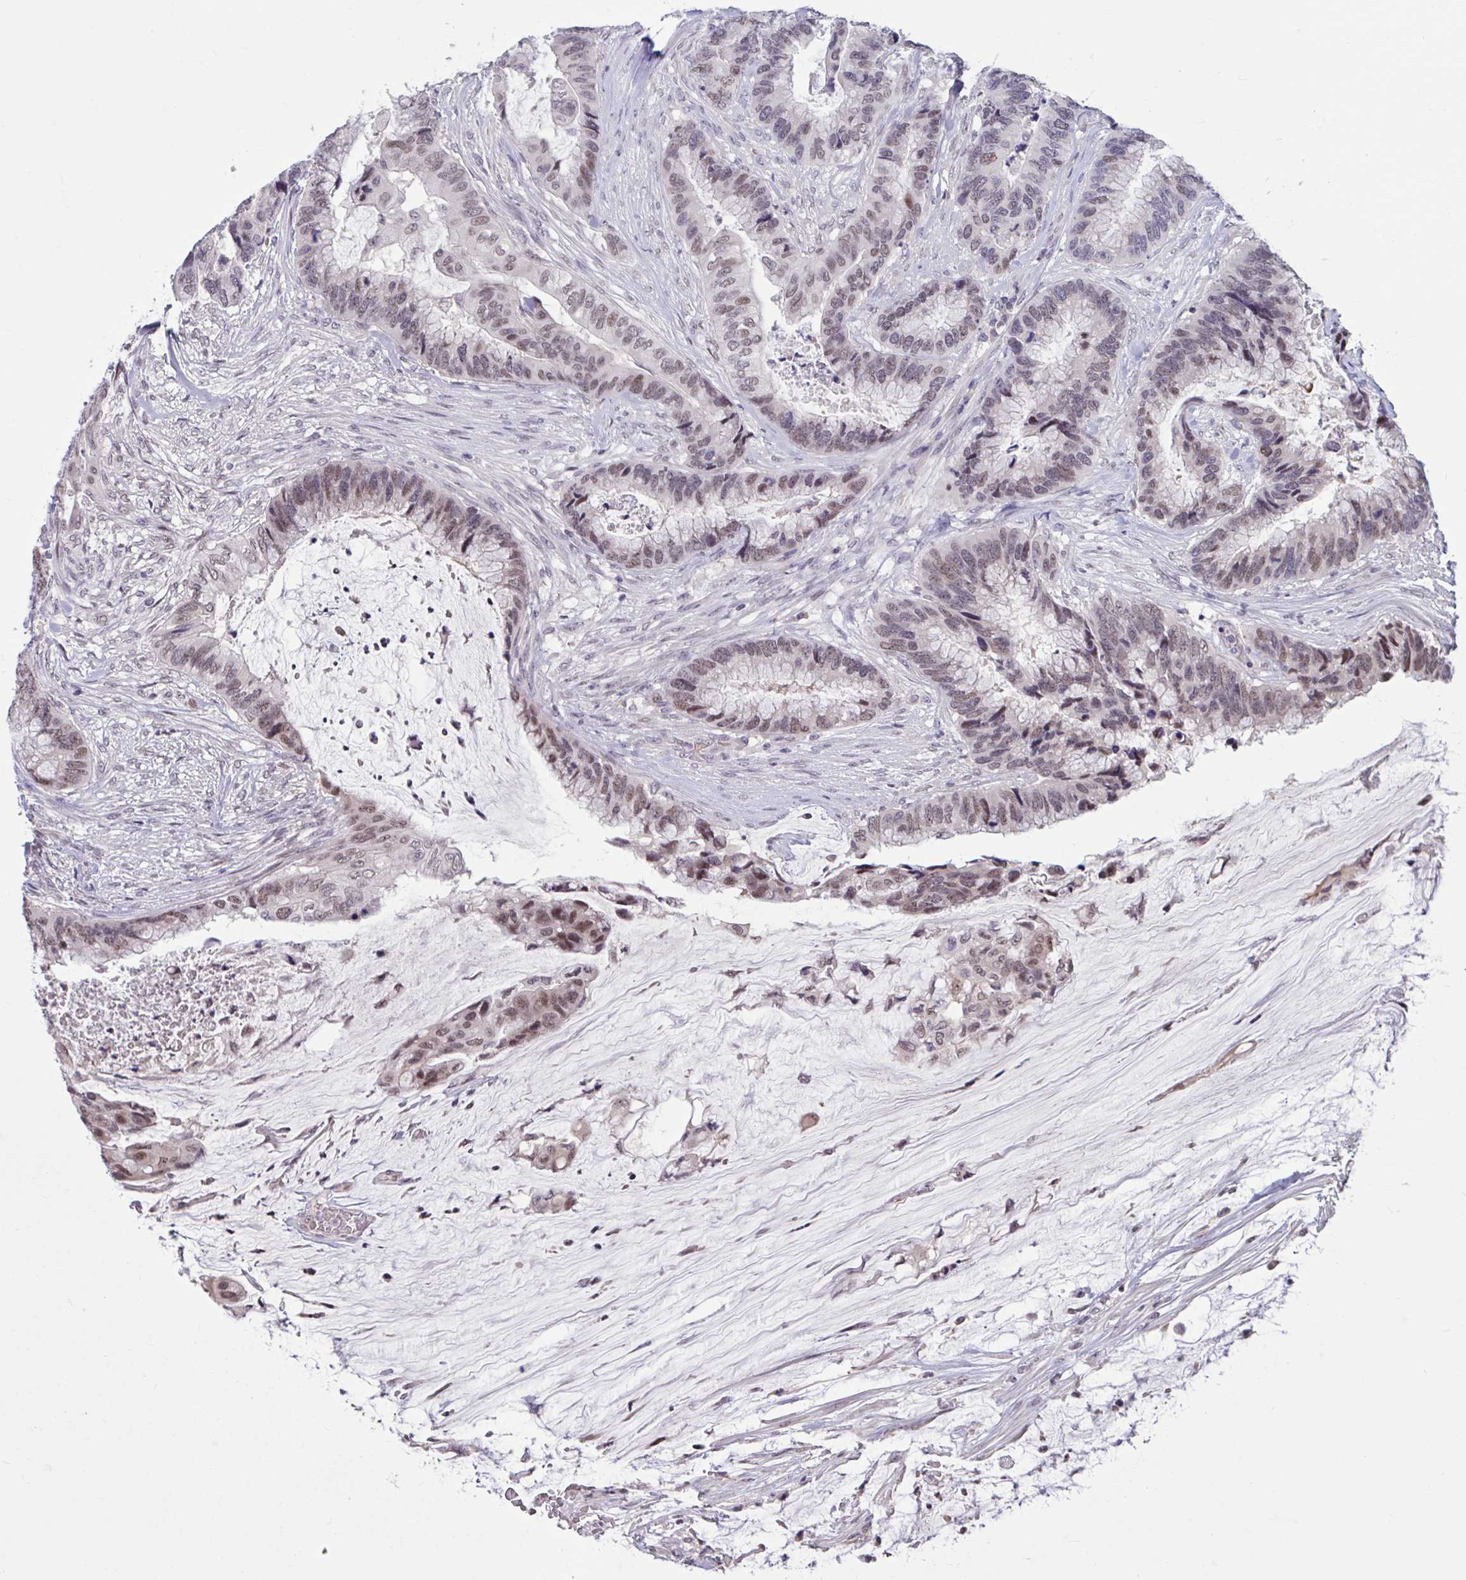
{"staining": {"intensity": "moderate", "quantity": "25%-75%", "location": "nuclear"}, "tissue": "colorectal cancer", "cell_type": "Tumor cells", "image_type": "cancer", "snomed": [{"axis": "morphology", "description": "Adenocarcinoma, NOS"}, {"axis": "topography", "description": "Rectum"}], "caption": "Colorectal cancer (adenocarcinoma) tissue reveals moderate nuclear expression in about 25%-75% of tumor cells", "gene": "ZNF414", "patient": {"sex": "female", "age": 59}}